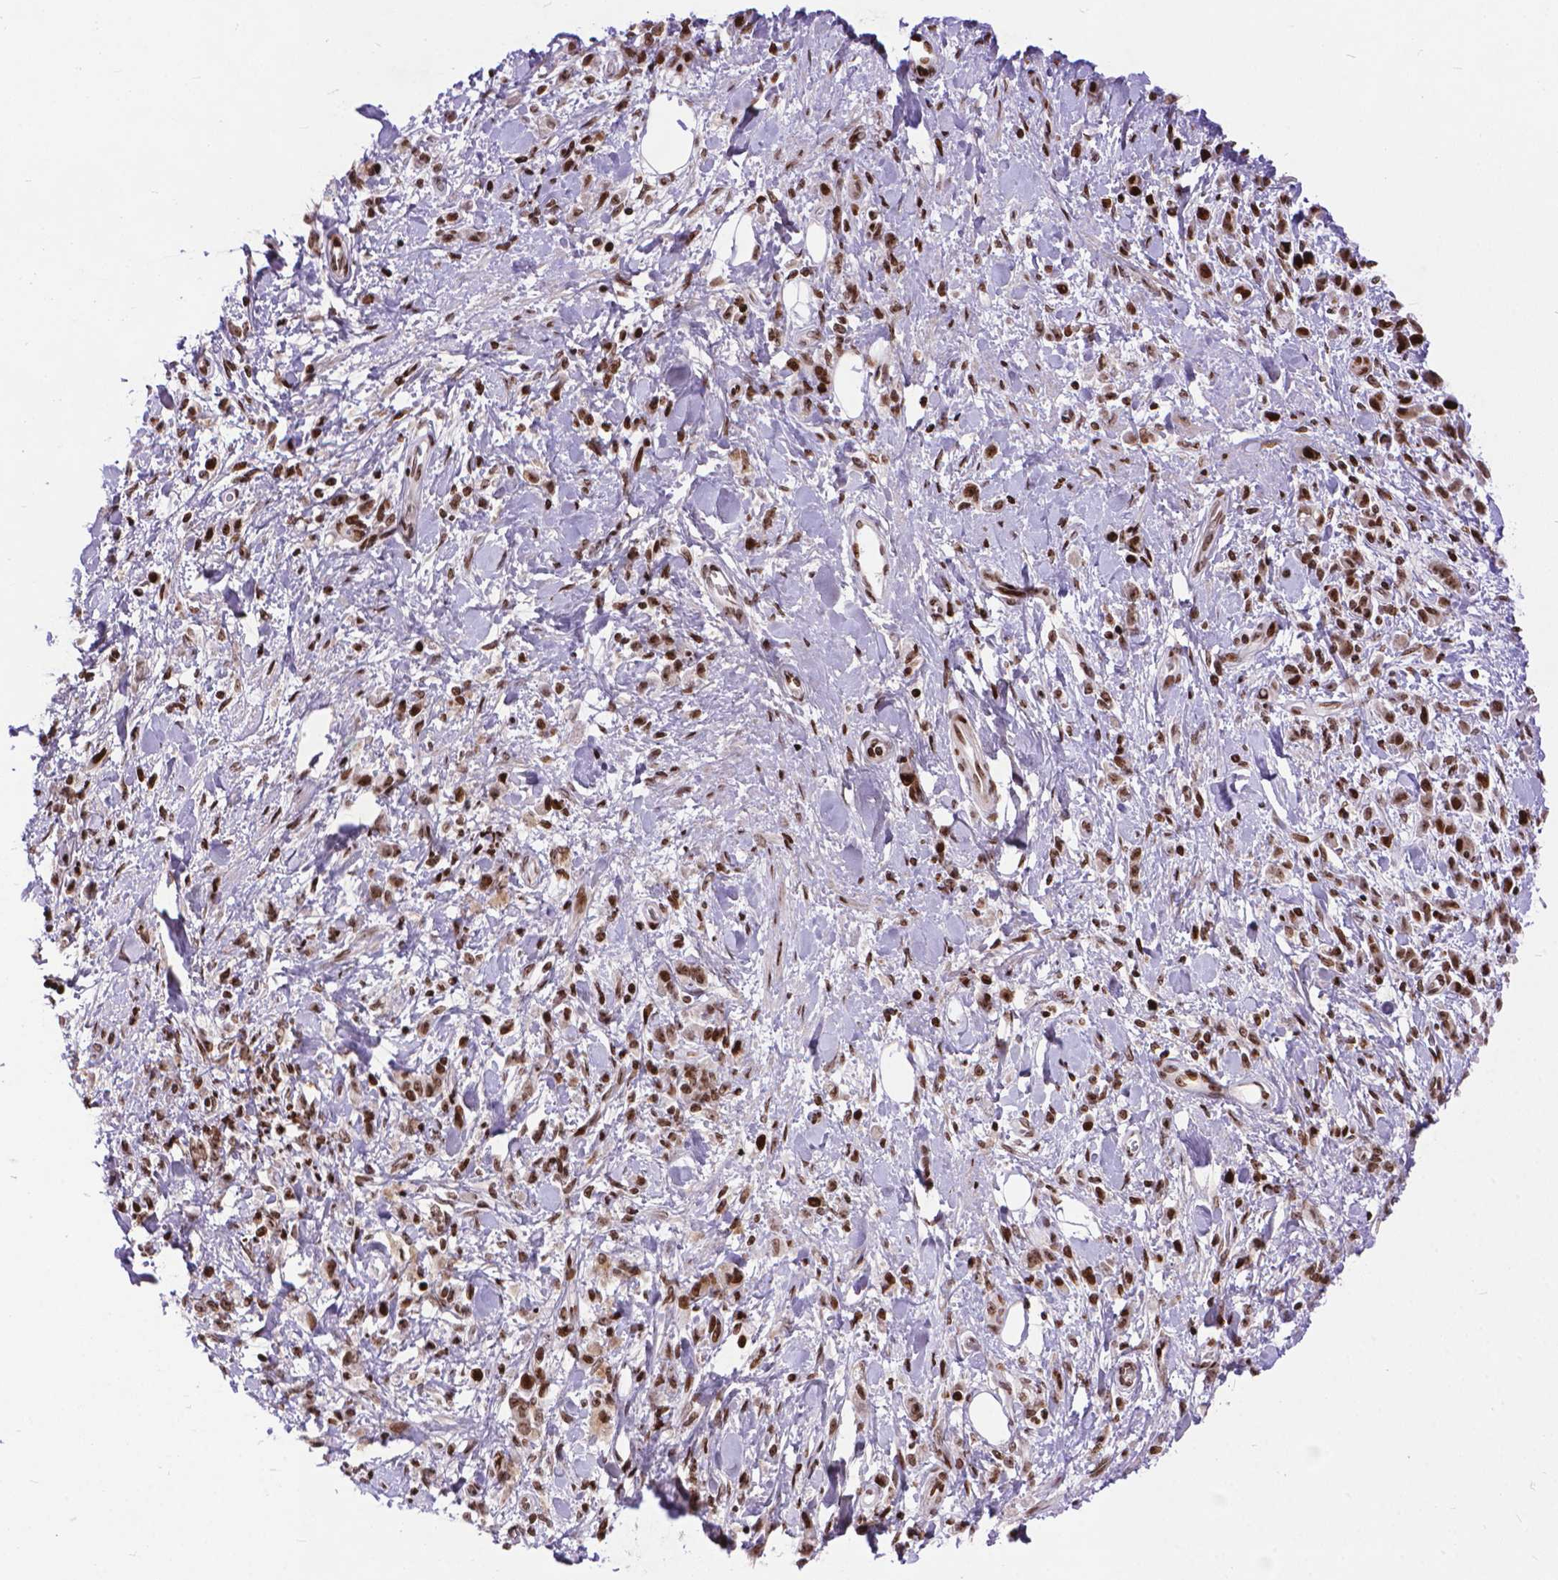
{"staining": {"intensity": "strong", "quantity": ">75%", "location": "cytoplasmic/membranous,nuclear"}, "tissue": "stomach cancer", "cell_type": "Tumor cells", "image_type": "cancer", "snomed": [{"axis": "morphology", "description": "Adenocarcinoma, NOS"}, {"axis": "topography", "description": "Stomach"}], "caption": "A high-resolution histopathology image shows IHC staining of stomach adenocarcinoma, which reveals strong cytoplasmic/membranous and nuclear positivity in about >75% of tumor cells.", "gene": "AMER1", "patient": {"sex": "male", "age": 77}}